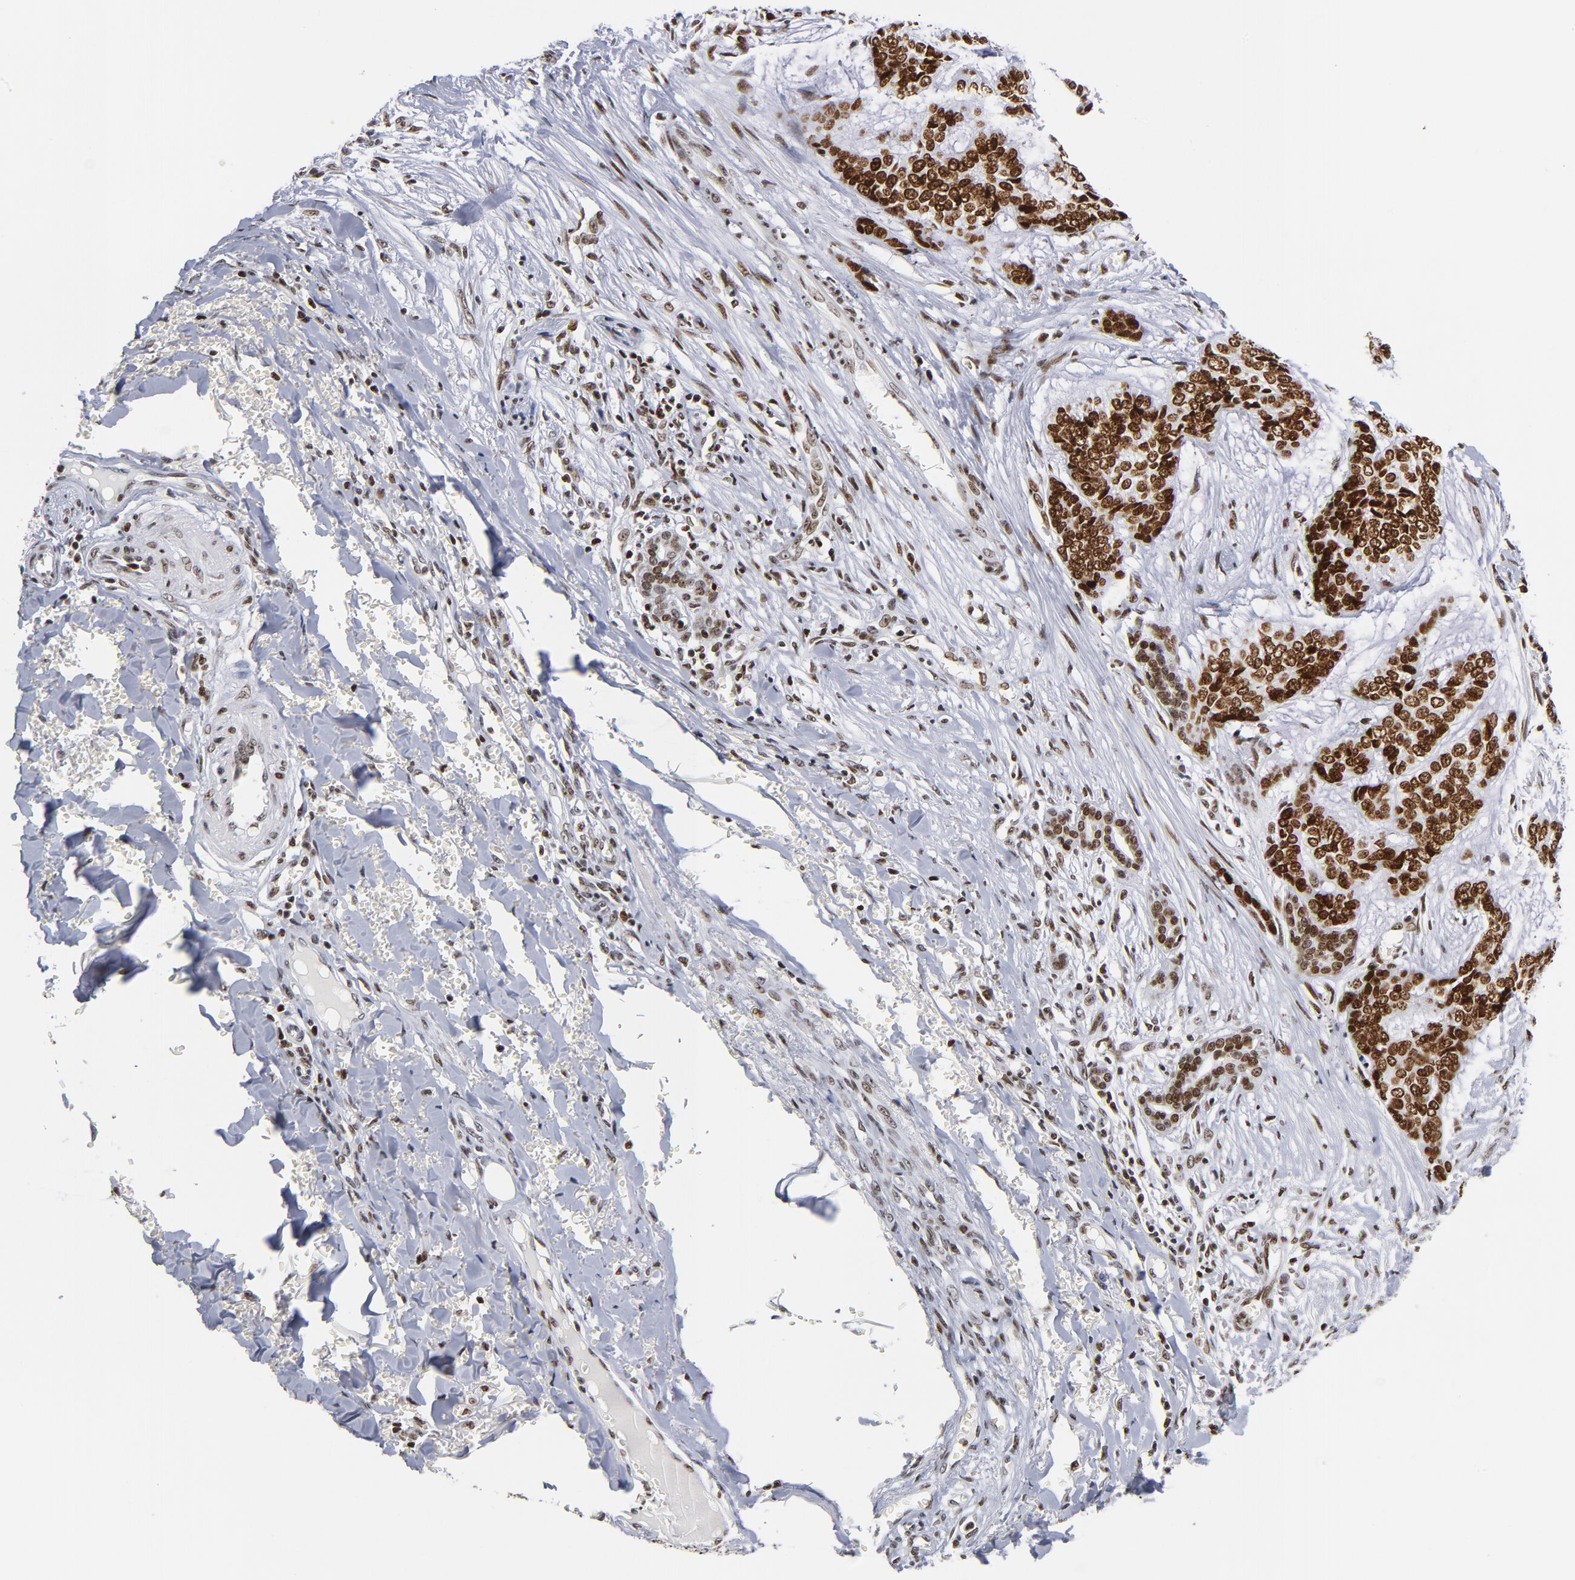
{"staining": {"intensity": "strong", "quantity": ">75%", "location": "cytoplasmic/membranous,nuclear"}, "tissue": "skin cancer", "cell_type": "Tumor cells", "image_type": "cancer", "snomed": [{"axis": "morphology", "description": "Basal cell carcinoma"}, {"axis": "topography", "description": "Skin"}], "caption": "Immunohistochemical staining of human skin basal cell carcinoma shows strong cytoplasmic/membranous and nuclear protein expression in approximately >75% of tumor cells.", "gene": "TOP2B", "patient": {"sex": "female", "age": 64}}